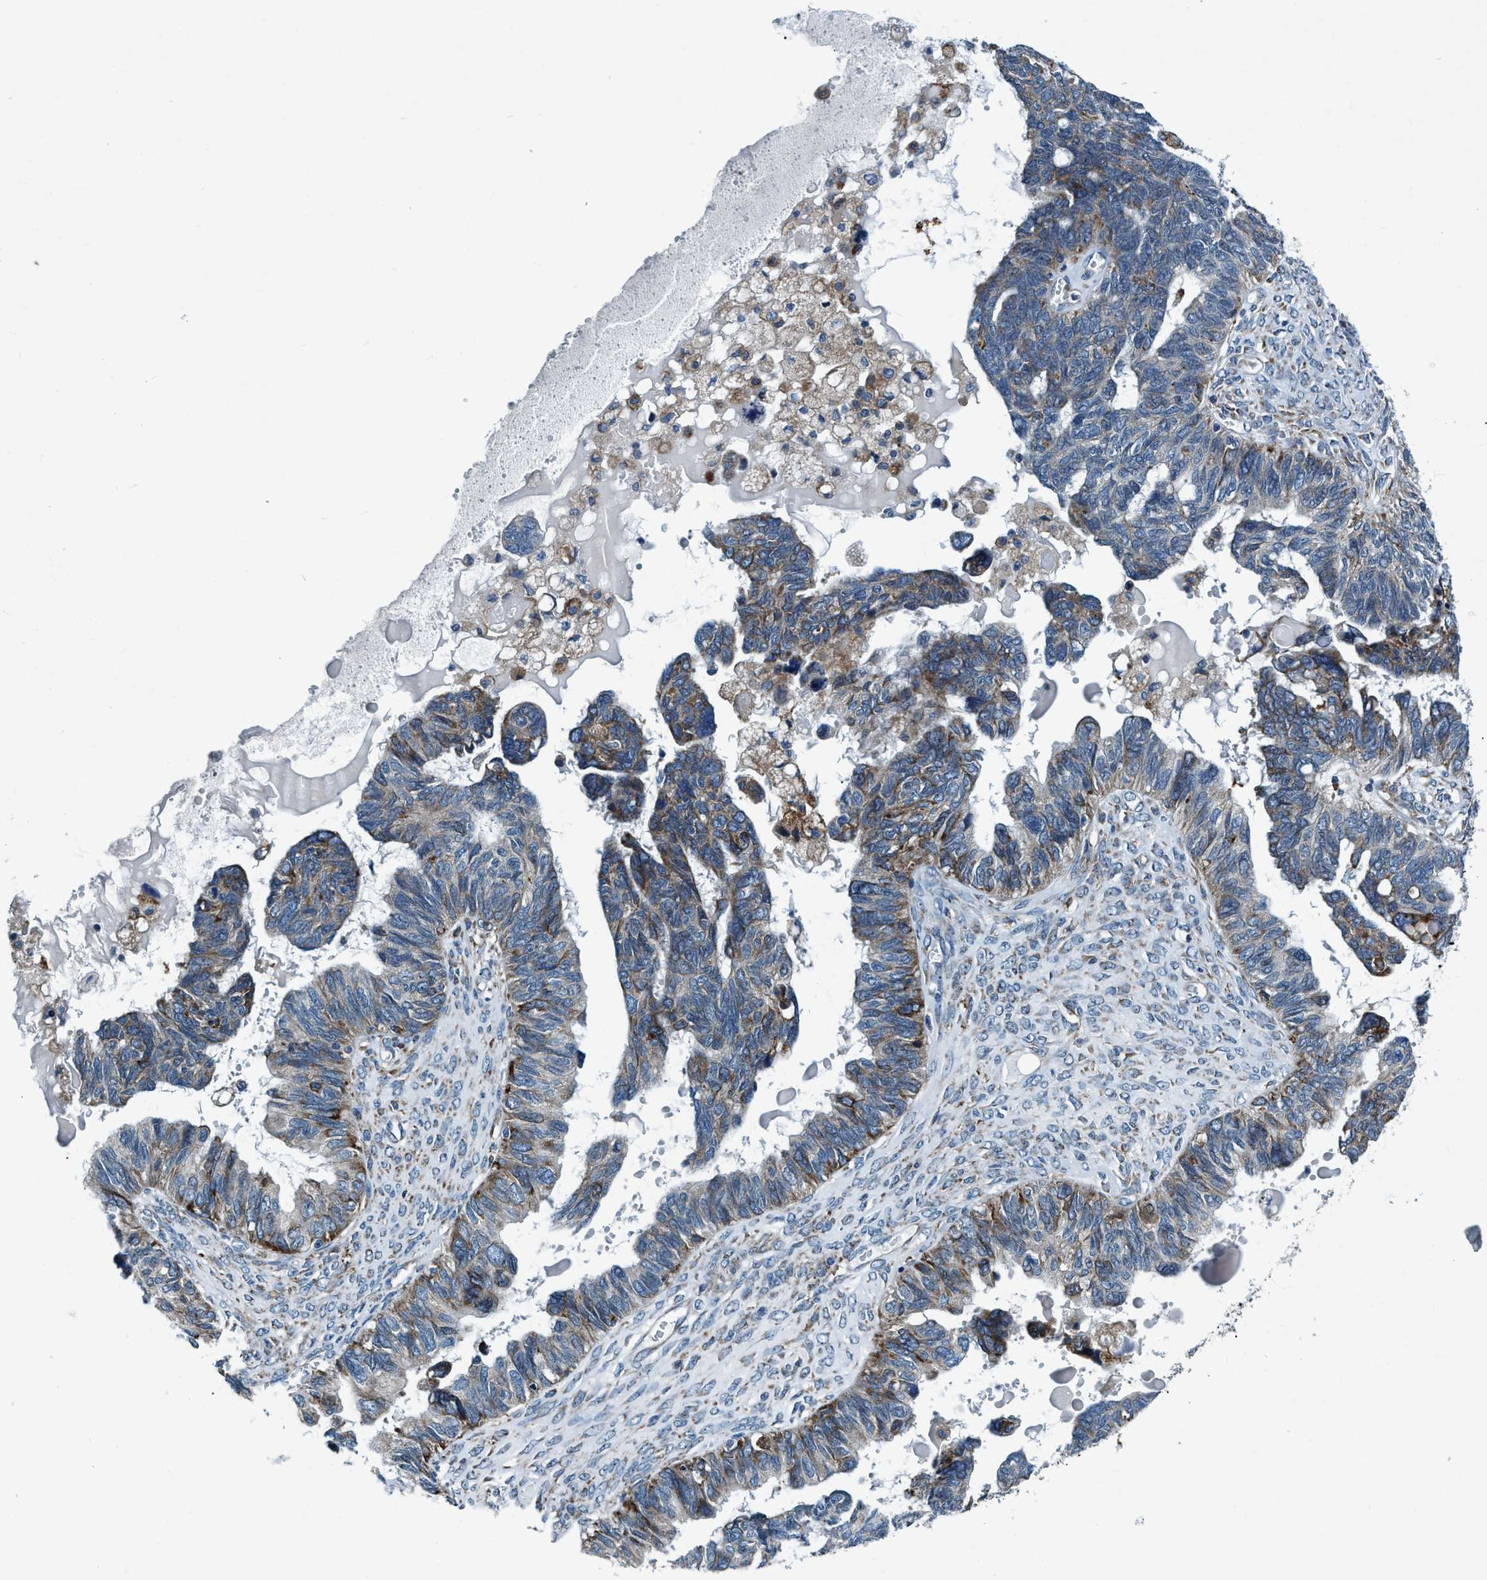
{"staining": {"intensity": "moderate", "quantity": "25%-75%", "location": "cytoplasmic/membranous"}, "tissue": "ovarian cancer", "cell_type": "Tumor cells", "image_type": "cancer", "snomed": [{"axis": "morphology", "description": "Cystadenocarcinoma, serous, NOS"}, {"axis": "topography", "description": "Ovary"}], "caption": "Human ovarian cancer stained for a protein (brown) shows moderate cytoplasmic/membranous positive positivity in about 25%-75% of tumor cells.", "gene": "ARMC9", "patient": {"sex": "female", "age": 79}}